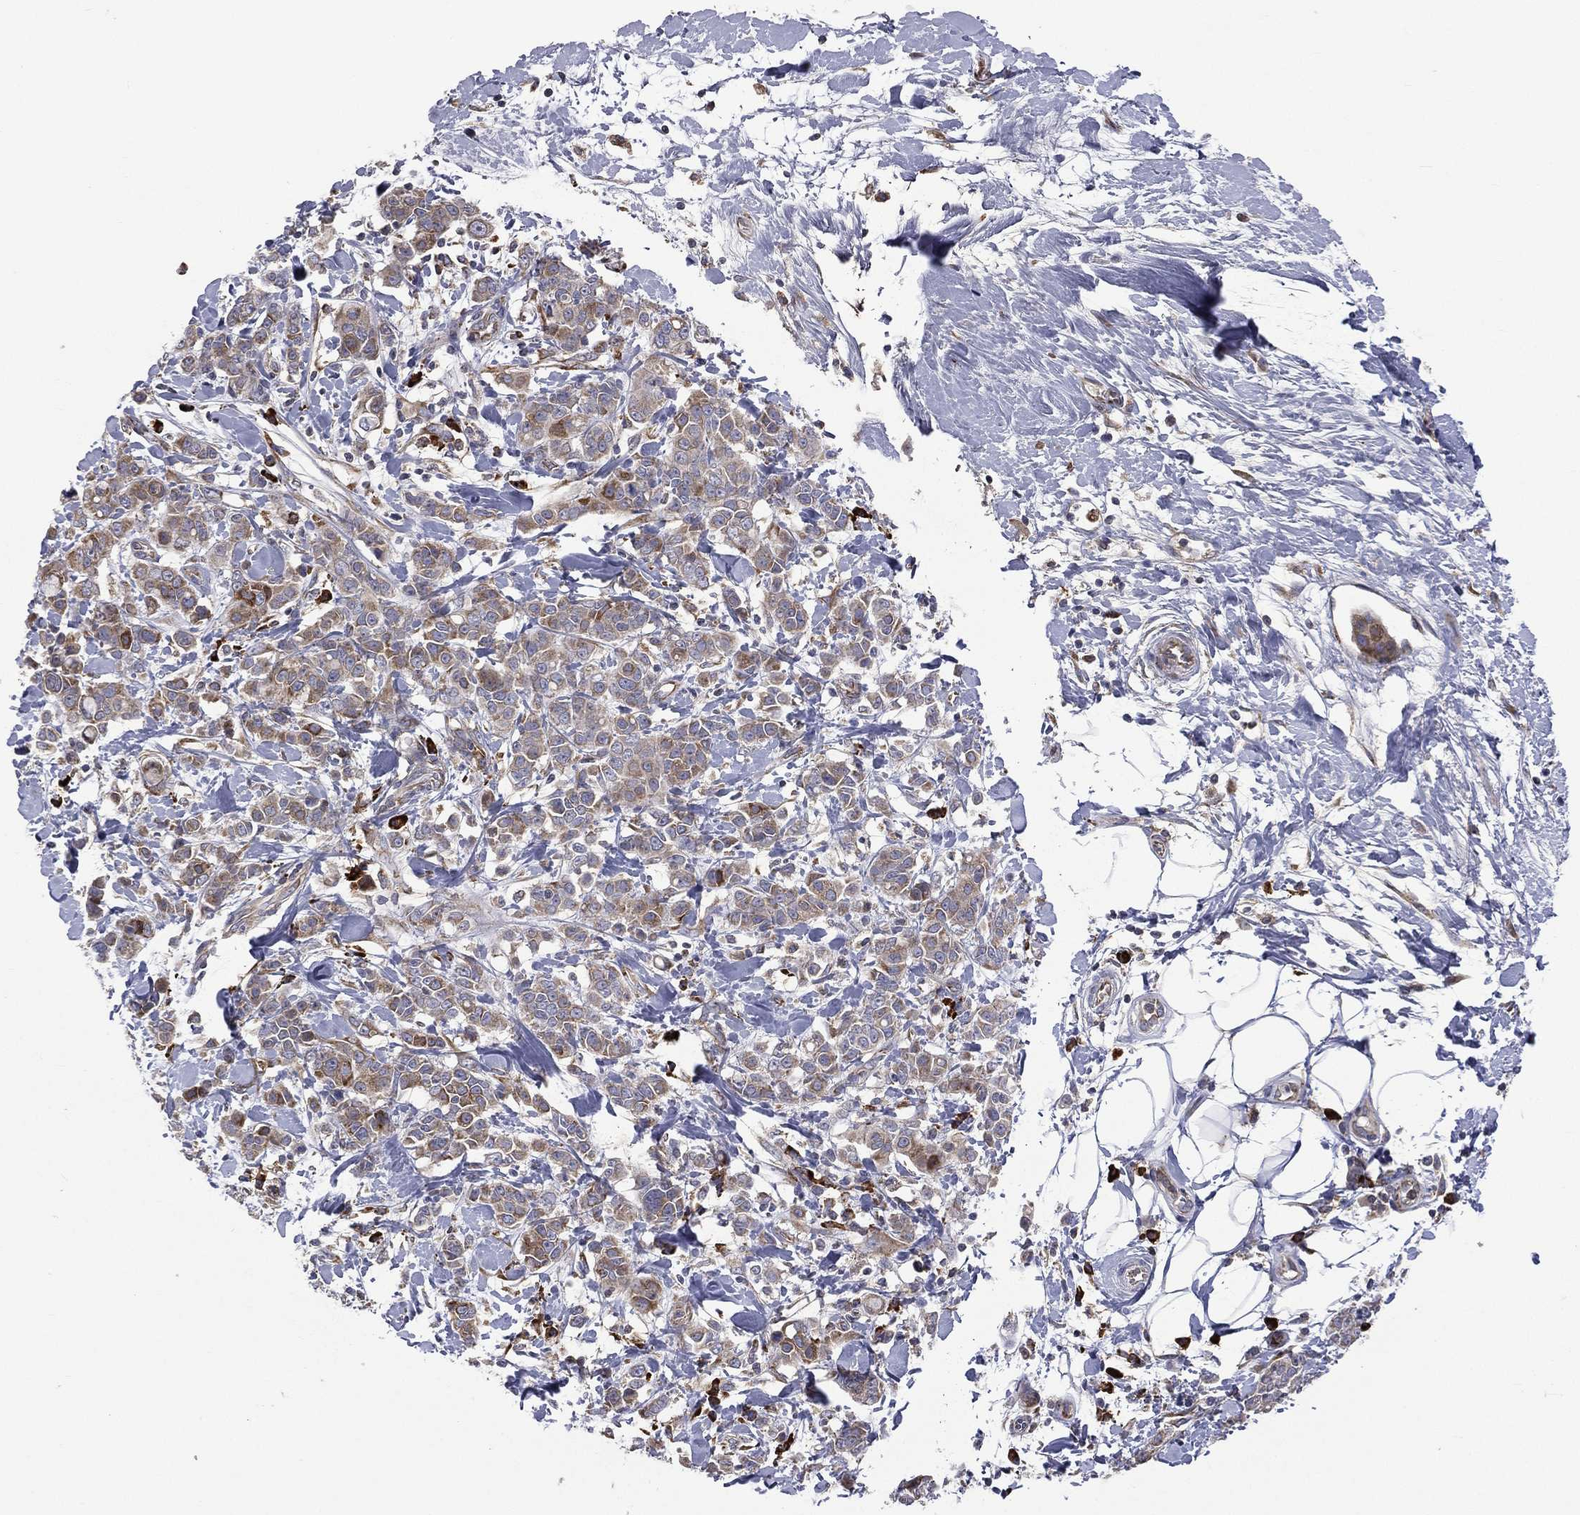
{"staining": {"intensity": "moderate", "quantity": ">75%", "location": "cytoplasmic/membranous"}, "tissue": "breast cancer", "cell_type": "Tumor cells", "image_type": "cancer", "snomed": [{"axis": "morphology", "description": "Duct carcinoma"}, {"axis": "topography", "description": "Breast"}], "caption": "Breast cancer (invasive ductal carcinoma) stained with a protein marker reveals moderate staining in tumor cells.", "gene": "C20orf96", "patient": {"sex": "female", "age": 27}}